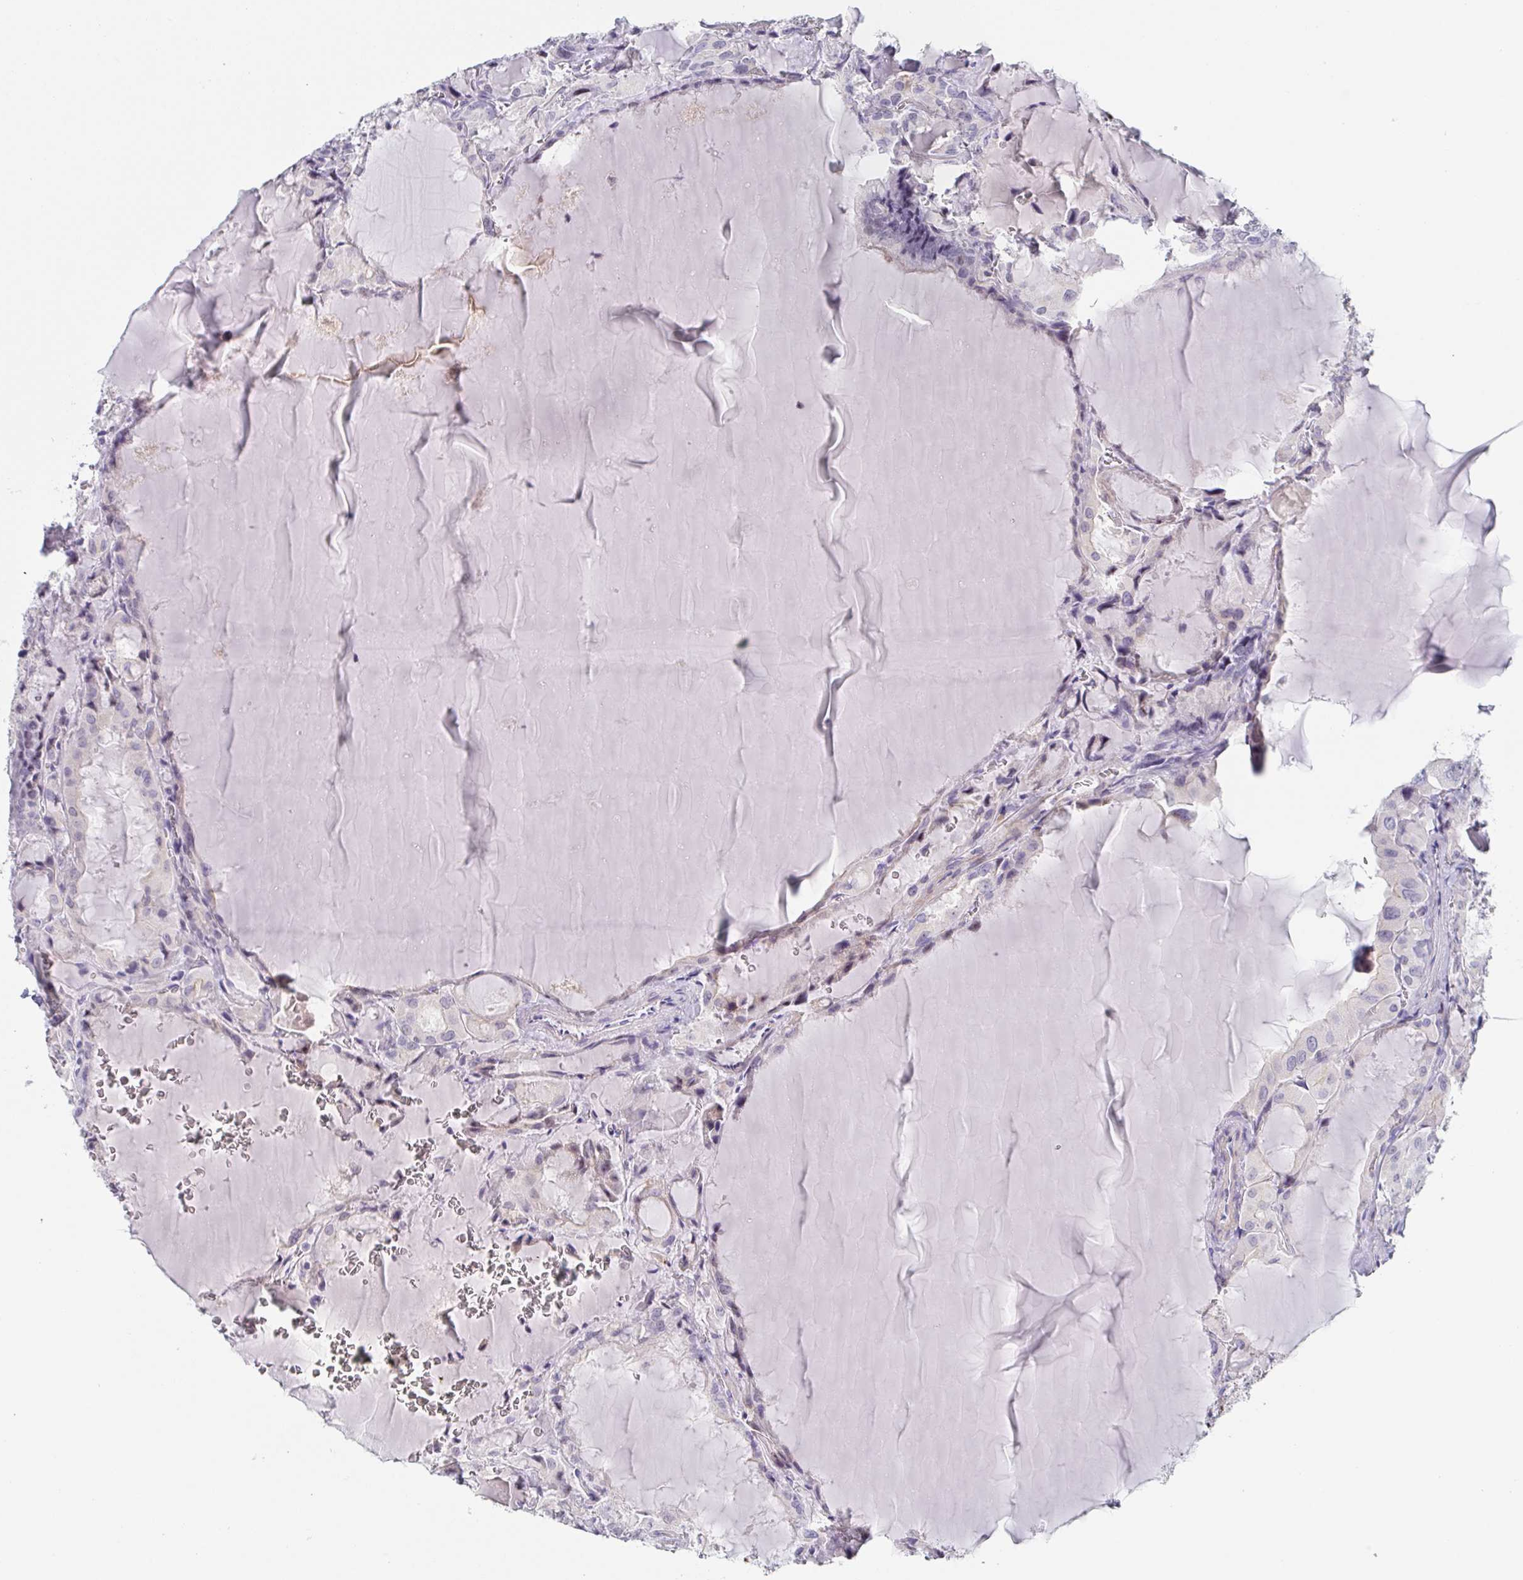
{"staining": {"intensity": "negative", "quantity": "none", "location": "none"}, "tissue": "thyroid cancer", "cell_type": "Tumor cells", "image_type": "cancer", "snomed": [{"axis": "morphology", "description": "Papillary adenocarcinoma, NOS"}, {"axis": "topography", "description": "Thyroid gland"}], "caption": "Tumor cells are negative for protein expression in human papillary adenocarcinoma (thyroid).", "gene": "RHOV", "patient": {"sex": "male", "age": 87}}